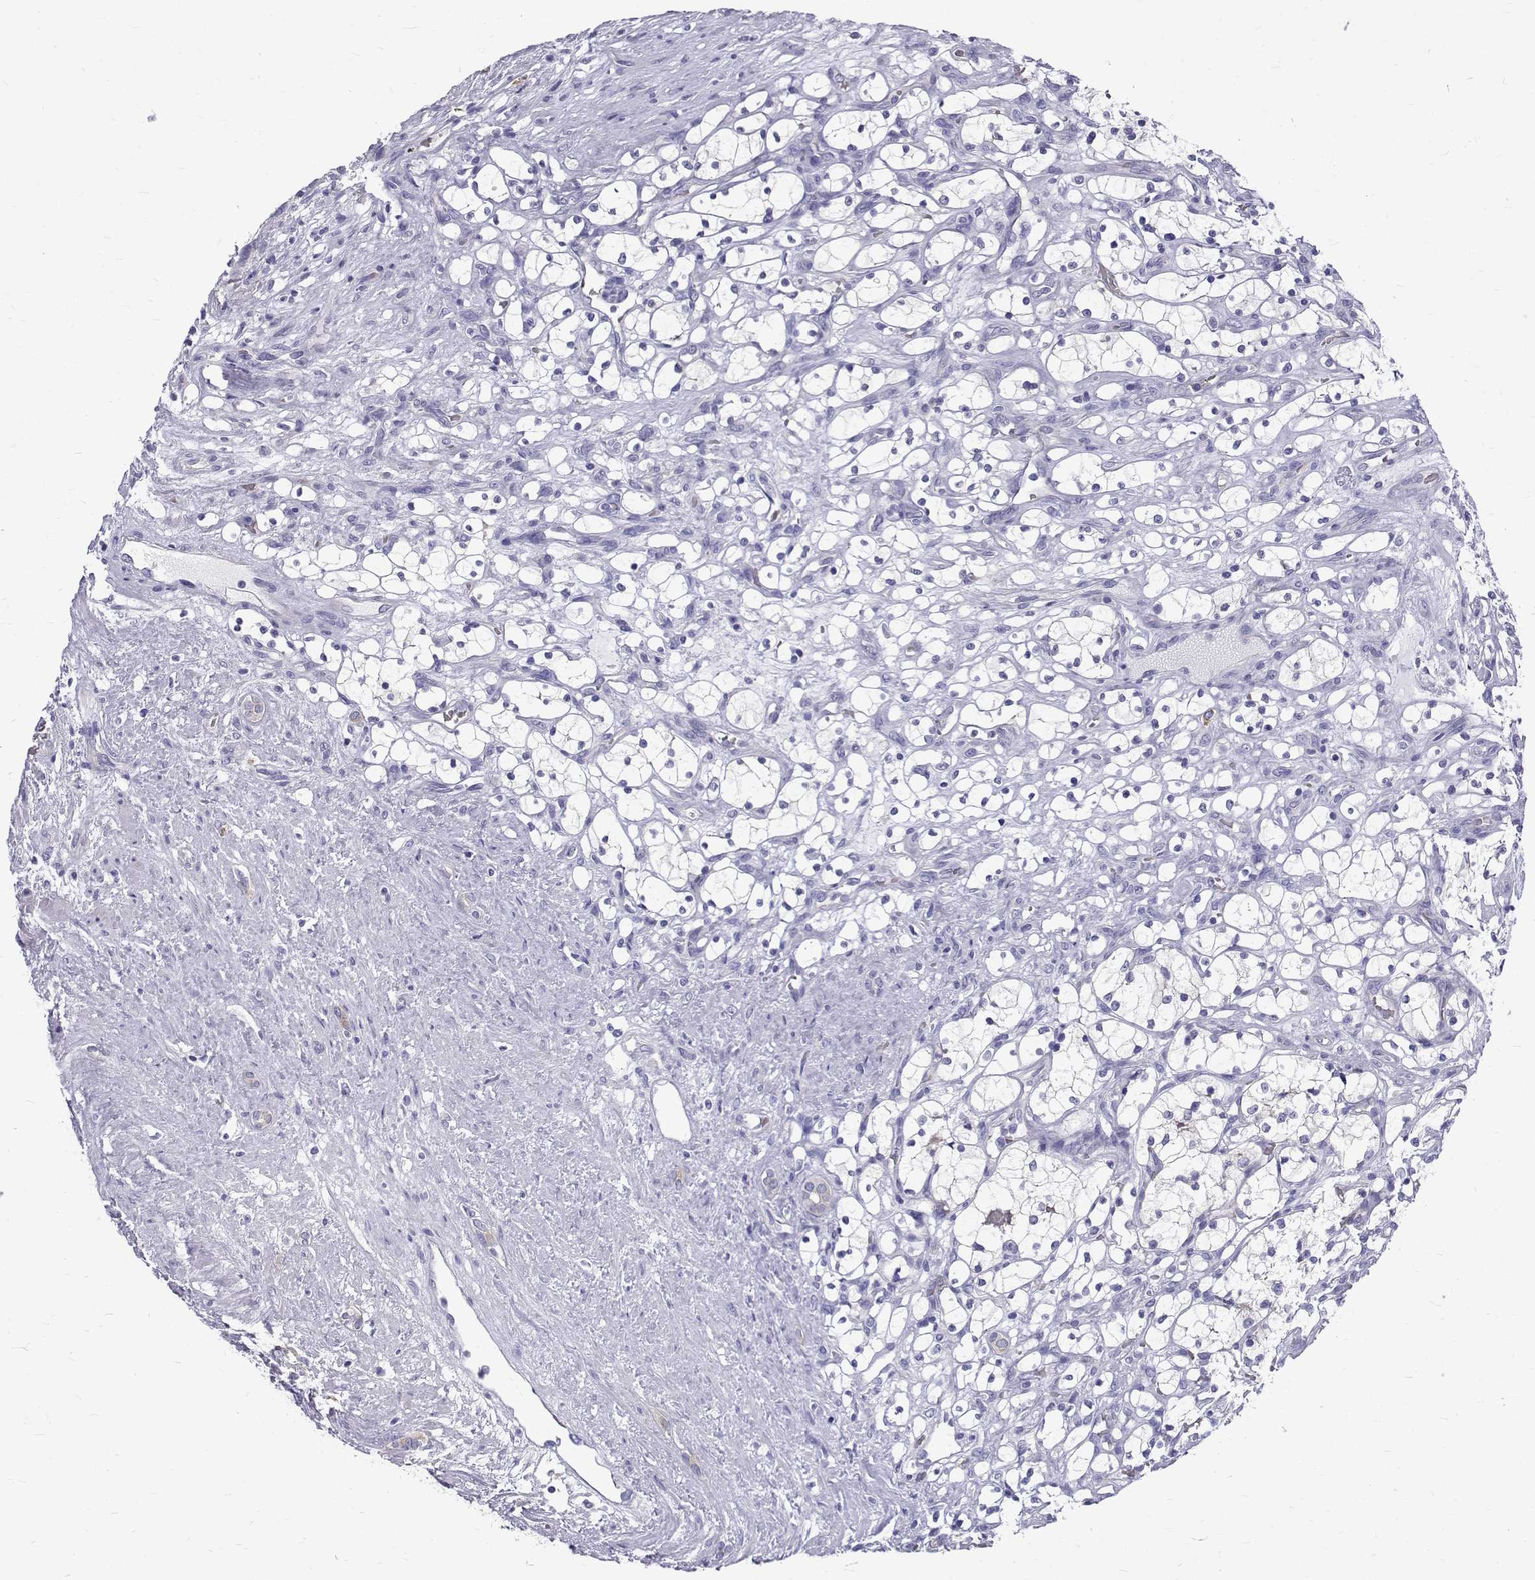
{"staining": {"intensity": "negative", "quantity": "none", "location": "none"}, "tissue": "renal cancer", "cell_type": "Tumor cells", "image_type": "cancer", "snomed": [{"axis": "morphology", "description": "Adenocarcinoma, NOS"}, {"axis": "topography", "description": "Kidney"}], "caption": "The histopathology image reveals no staining of tumor cells in renal adenocarcinoma.", "gene": "IGSF1", "patient": {"sex": "female", "age": 69}}